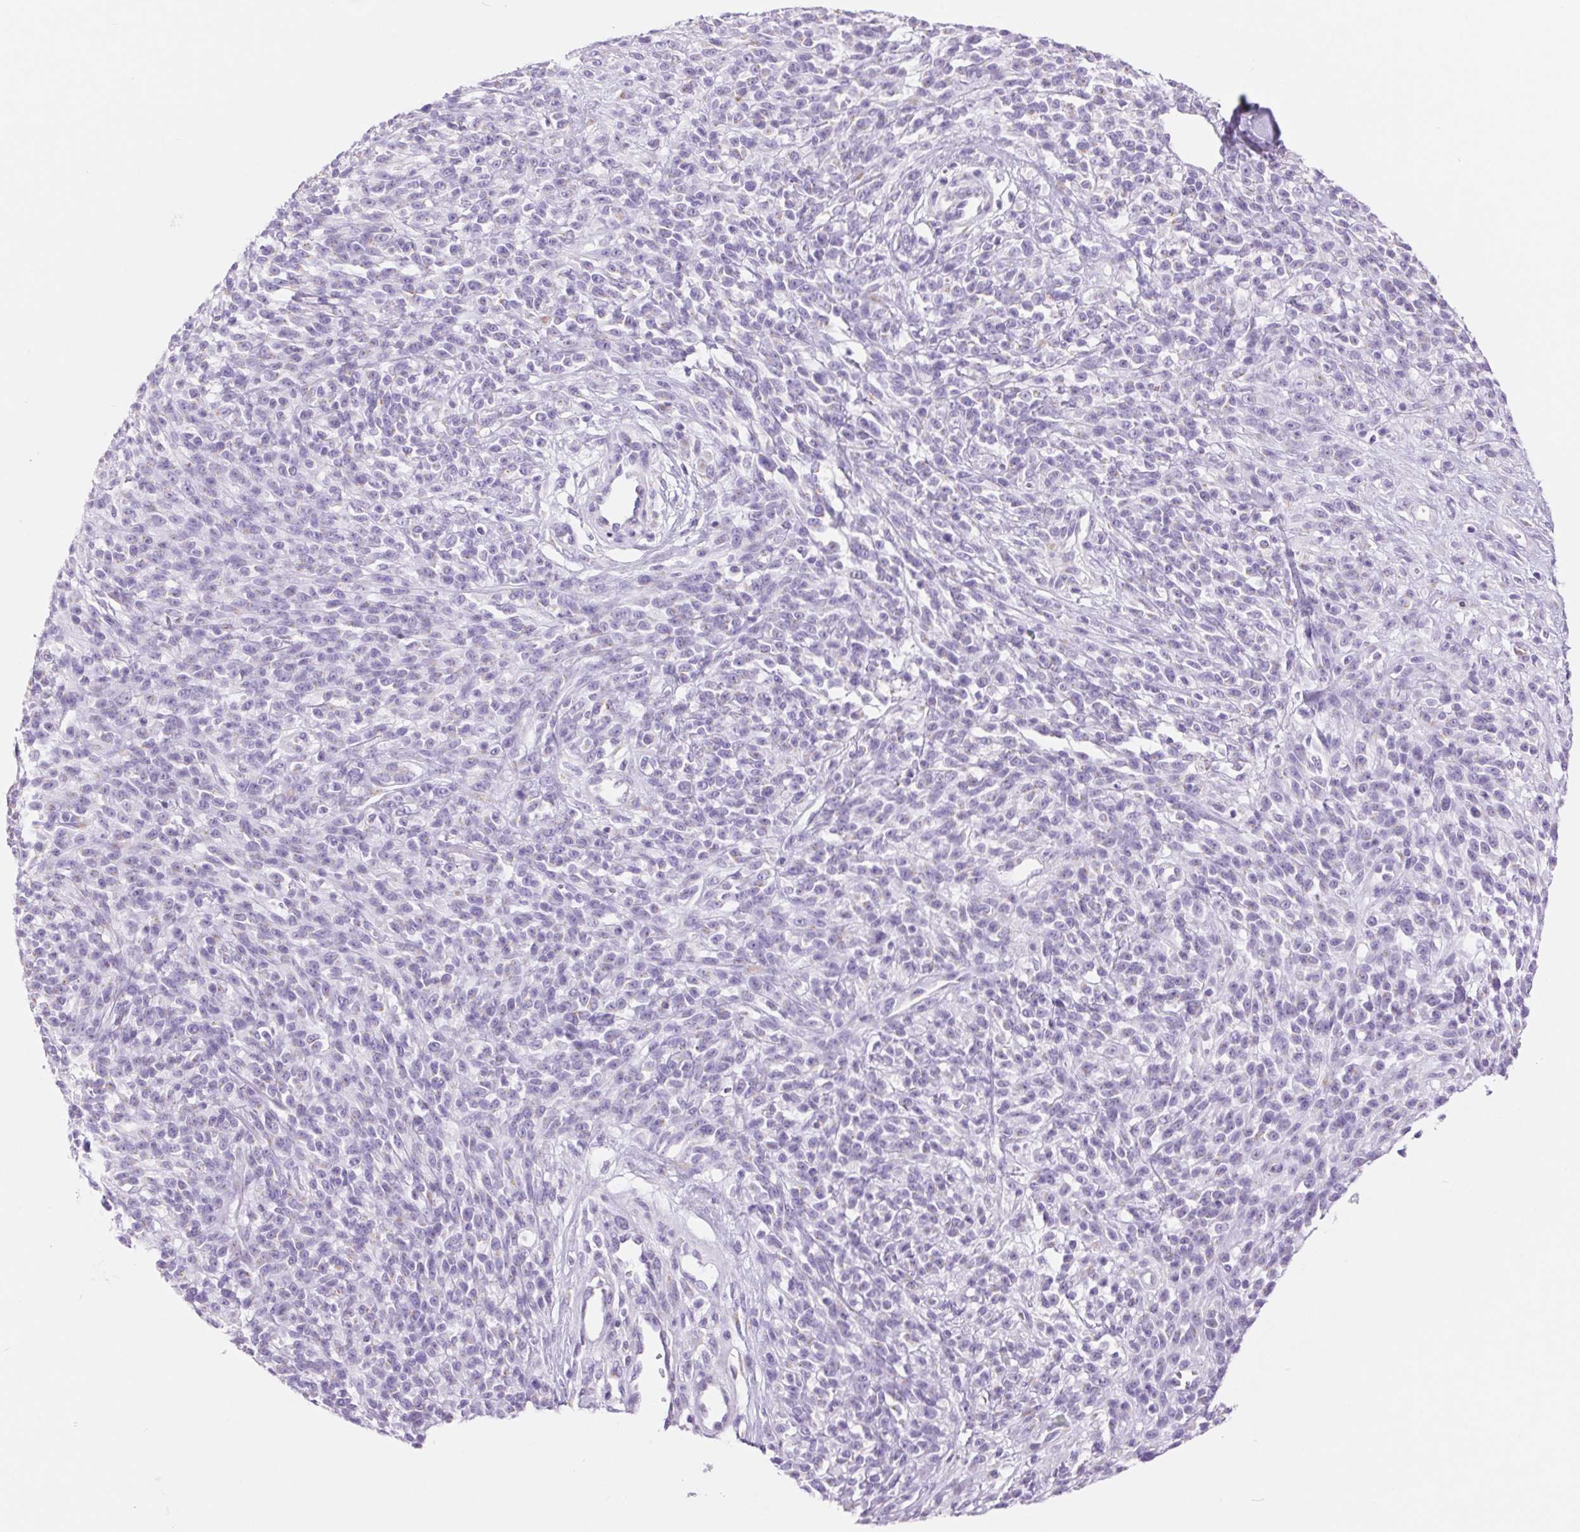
{"staining": {"intensity": "negative", "quantity": "none", "location": "none"}, "tissue": "melanoma", "cell_type": "Tumor cells", "image_type": "cancer", "snomed": [{"axis": "morphology", "description": "Malignant melanoma, NOS"}, {"axis": "topography", "description": "Skin"}, {"axis": "topography", "description": "Skin of trunk"}], "caption": "DAB (3,3'-diaminobenzidine) immunohistochemical staining of human malignant melanoma exhibits no significant positivity in tumor cells.", "gene": "SERPINB3", "patient": {"sex": "male", "age": 74}}